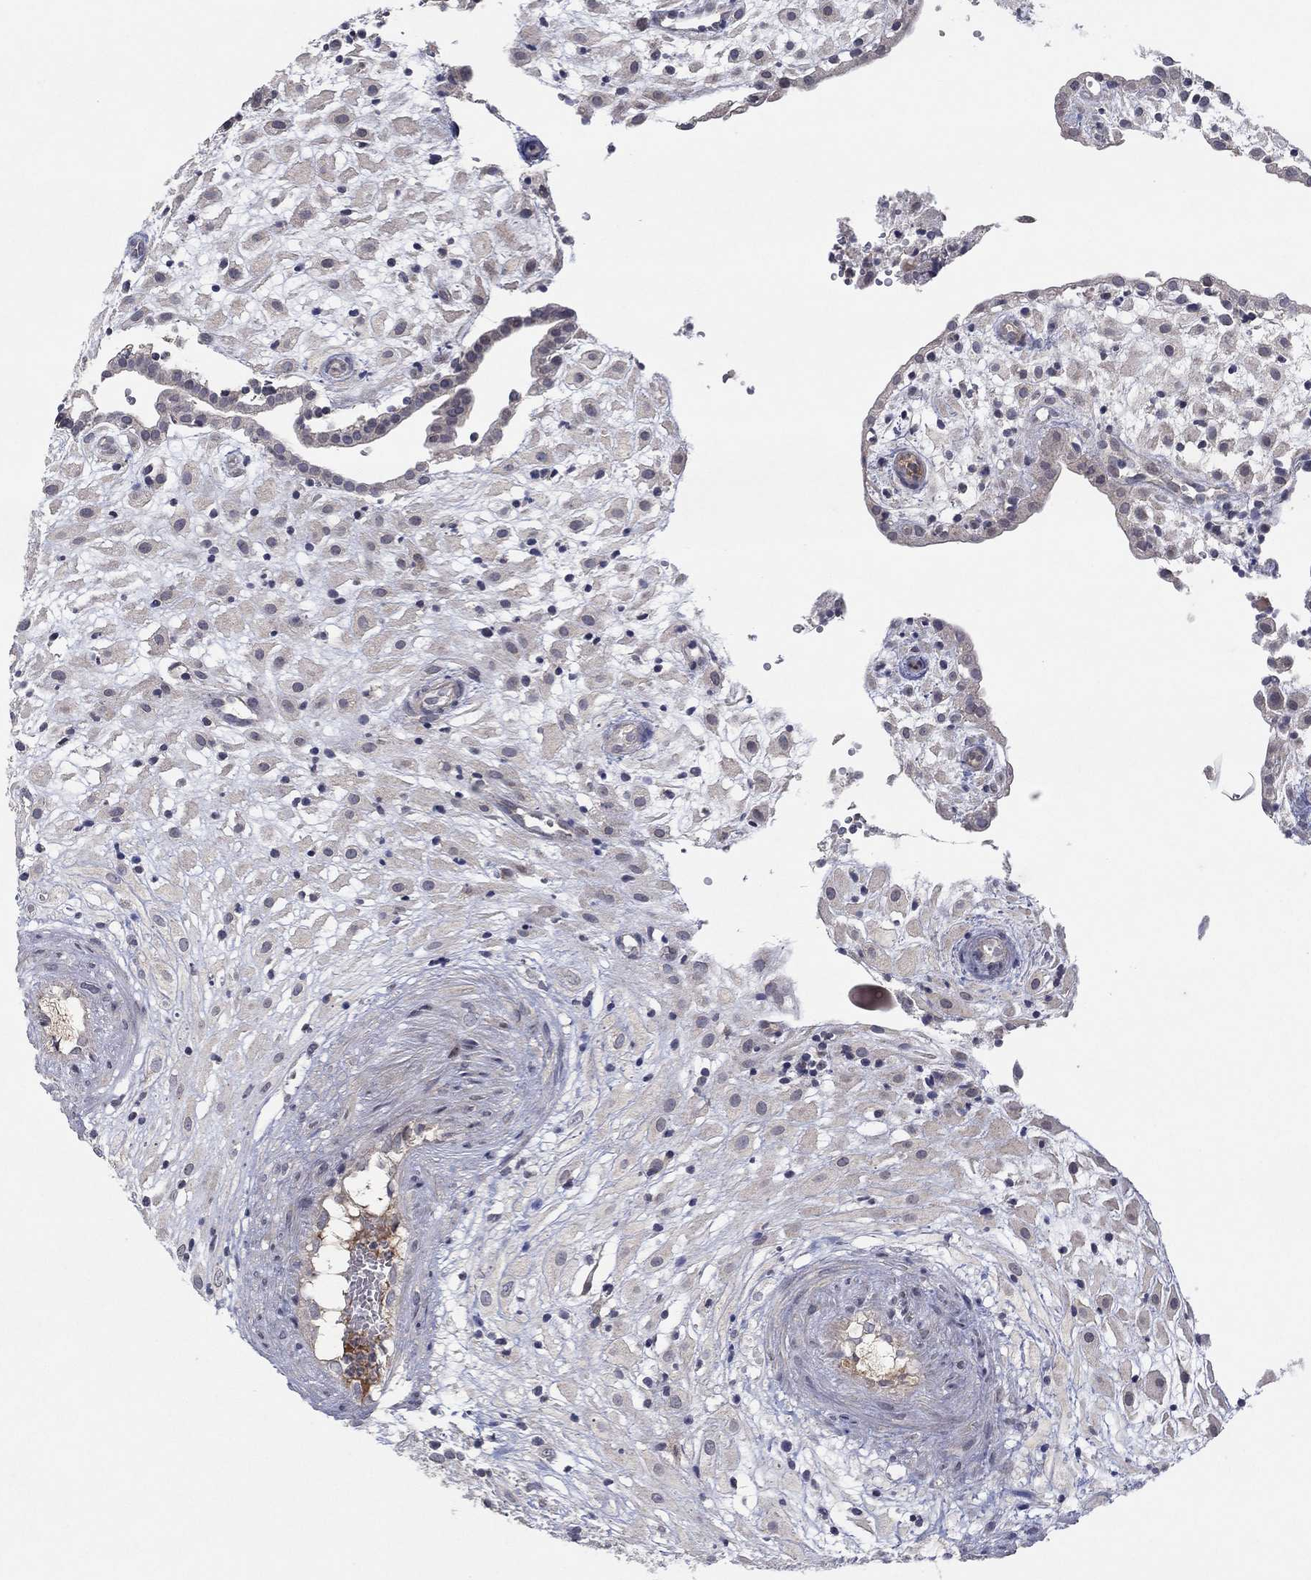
{"staining": {"intensity": "negative", "quantity": "none", "location": "none"}, "tissue": "placenta", "cell_type": "Decidual cells", "image_type": "normal", "snomed": [{"axis": "morphology", "description": "Normal tissue, NOS"}, {"axis": "topography", "description": "Placenta"}], "caption": "Benign placenta was stained to show a protein in brown. There is no significant expression in decidual cells. (Immunohistochemistry (ihc), brightfield microscopy, high magnification).", "gene": "IL4", "patient": {"sex": "female", "age": 24}}